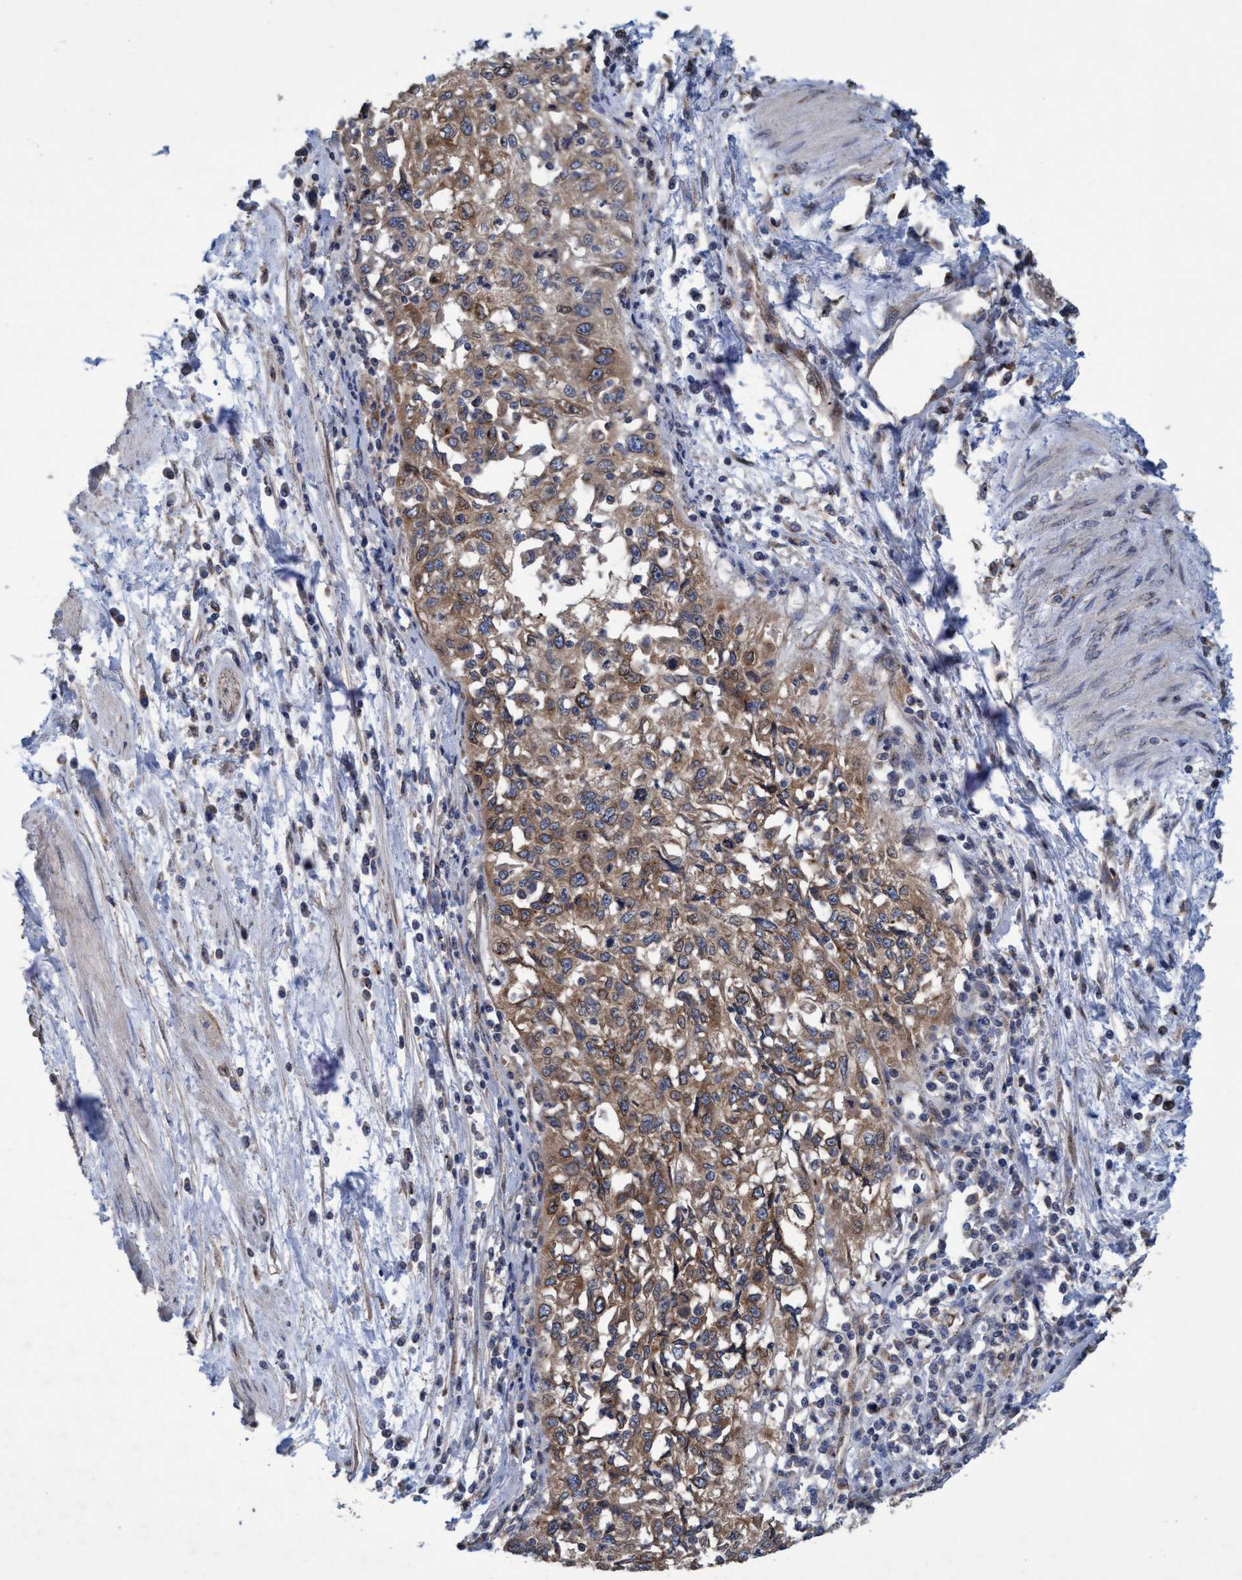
{"staining": {"intensity": "moderate", "quantity": ">75%", "location": "cytoplasmic/membranous"}, "tissue": "cervical cancer", "cell_type": "Tumor cells", "image_type": "cancer", "snomed": [{"axis": "morphology", "description": "Squamous cell carcinoma, NOS"}, {"axis": "topography", "description": "Cervix"}], "caption": "Protein analysis of cervical cancer tissue reveals moderate cytoplasmic/membranous positivity in approximately >75% of tumor cells.", "gene": "BICD2", "patient": {"sex": "female", "age": 57}}